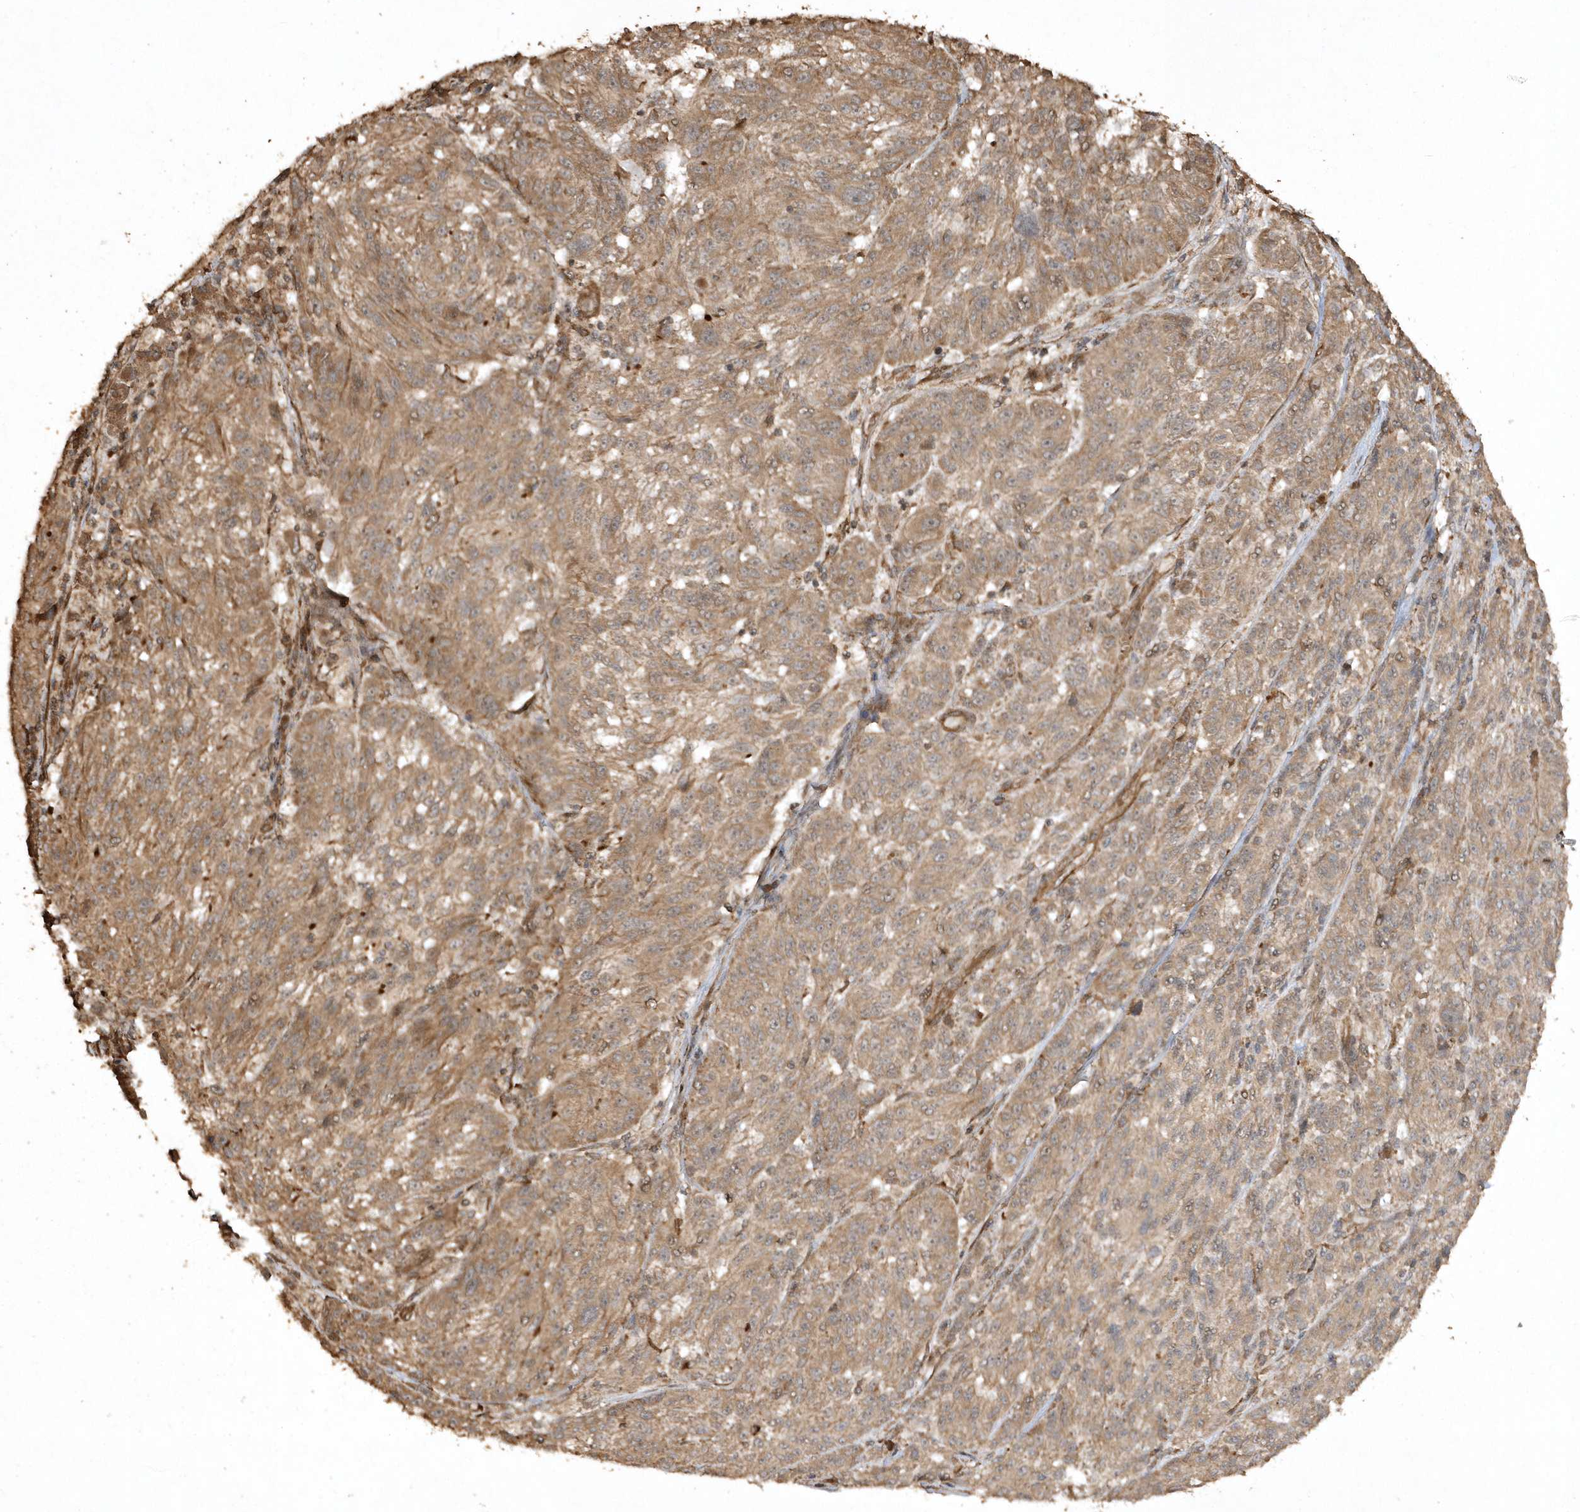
{"staining": {"intensity": "moderate", "quantity": ">75%", "location": "cytoplasmic/membranous"}, "tissue": "melanoma", "cell_type": "Tumor cells", "image_type": "cancer", "snomed": [{"axis": "morphology", "description": "Malignant melanoma, NOS"}, {"axis": "topography", "description": "Skin"}], "caption": "Immunohistochemical staining of malignant melanoma demonstrates medium levels of moderate cytoplasmic/membranous positivity in about >75% of tumor cells. (IHC, brightfield microscopy, high magnification).", "gene": "AVPI1", "patient": {"sex": "male", "age": 53}}